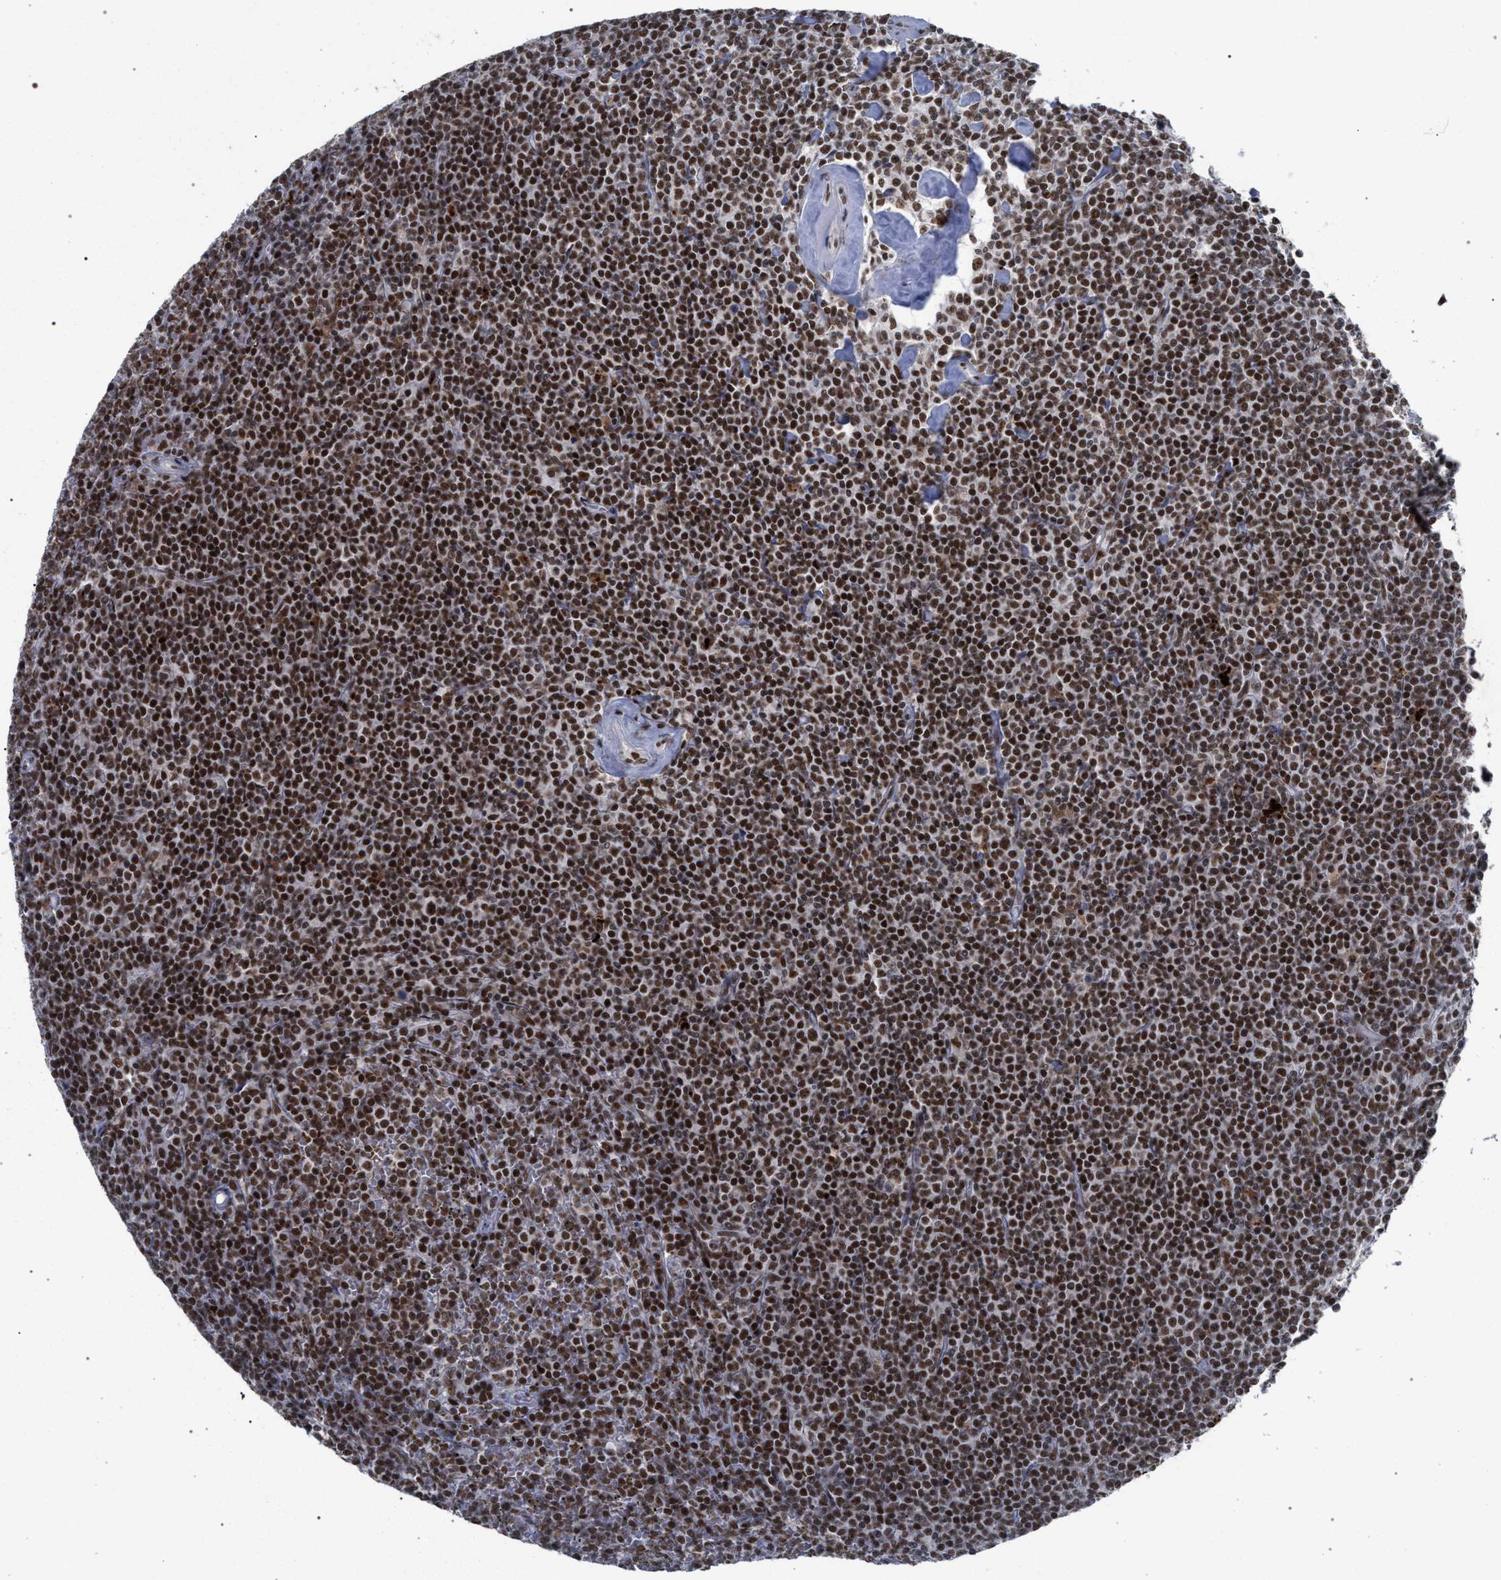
{"staining": {"intensity": "strong", "quantity": ">75%", "location": "nuclear"}, "tissue": "lymphoma", "cell_type": "Tumor cells", "image_type": "cancer", "snomed": [{"axis": "morphology", "description": "Malignant lymphoma, non-Hodgkin's type, Low grade"}, {"axis": "topography", "description": "Spleen"}], "caption": "This is a photomicrograph of immunohistochemistry staining of lymphoma, which shows strong expression in the nuclear of tumor cells.", "gene": "SCAF4", "patient": {"sex": "female", "age": 19}}